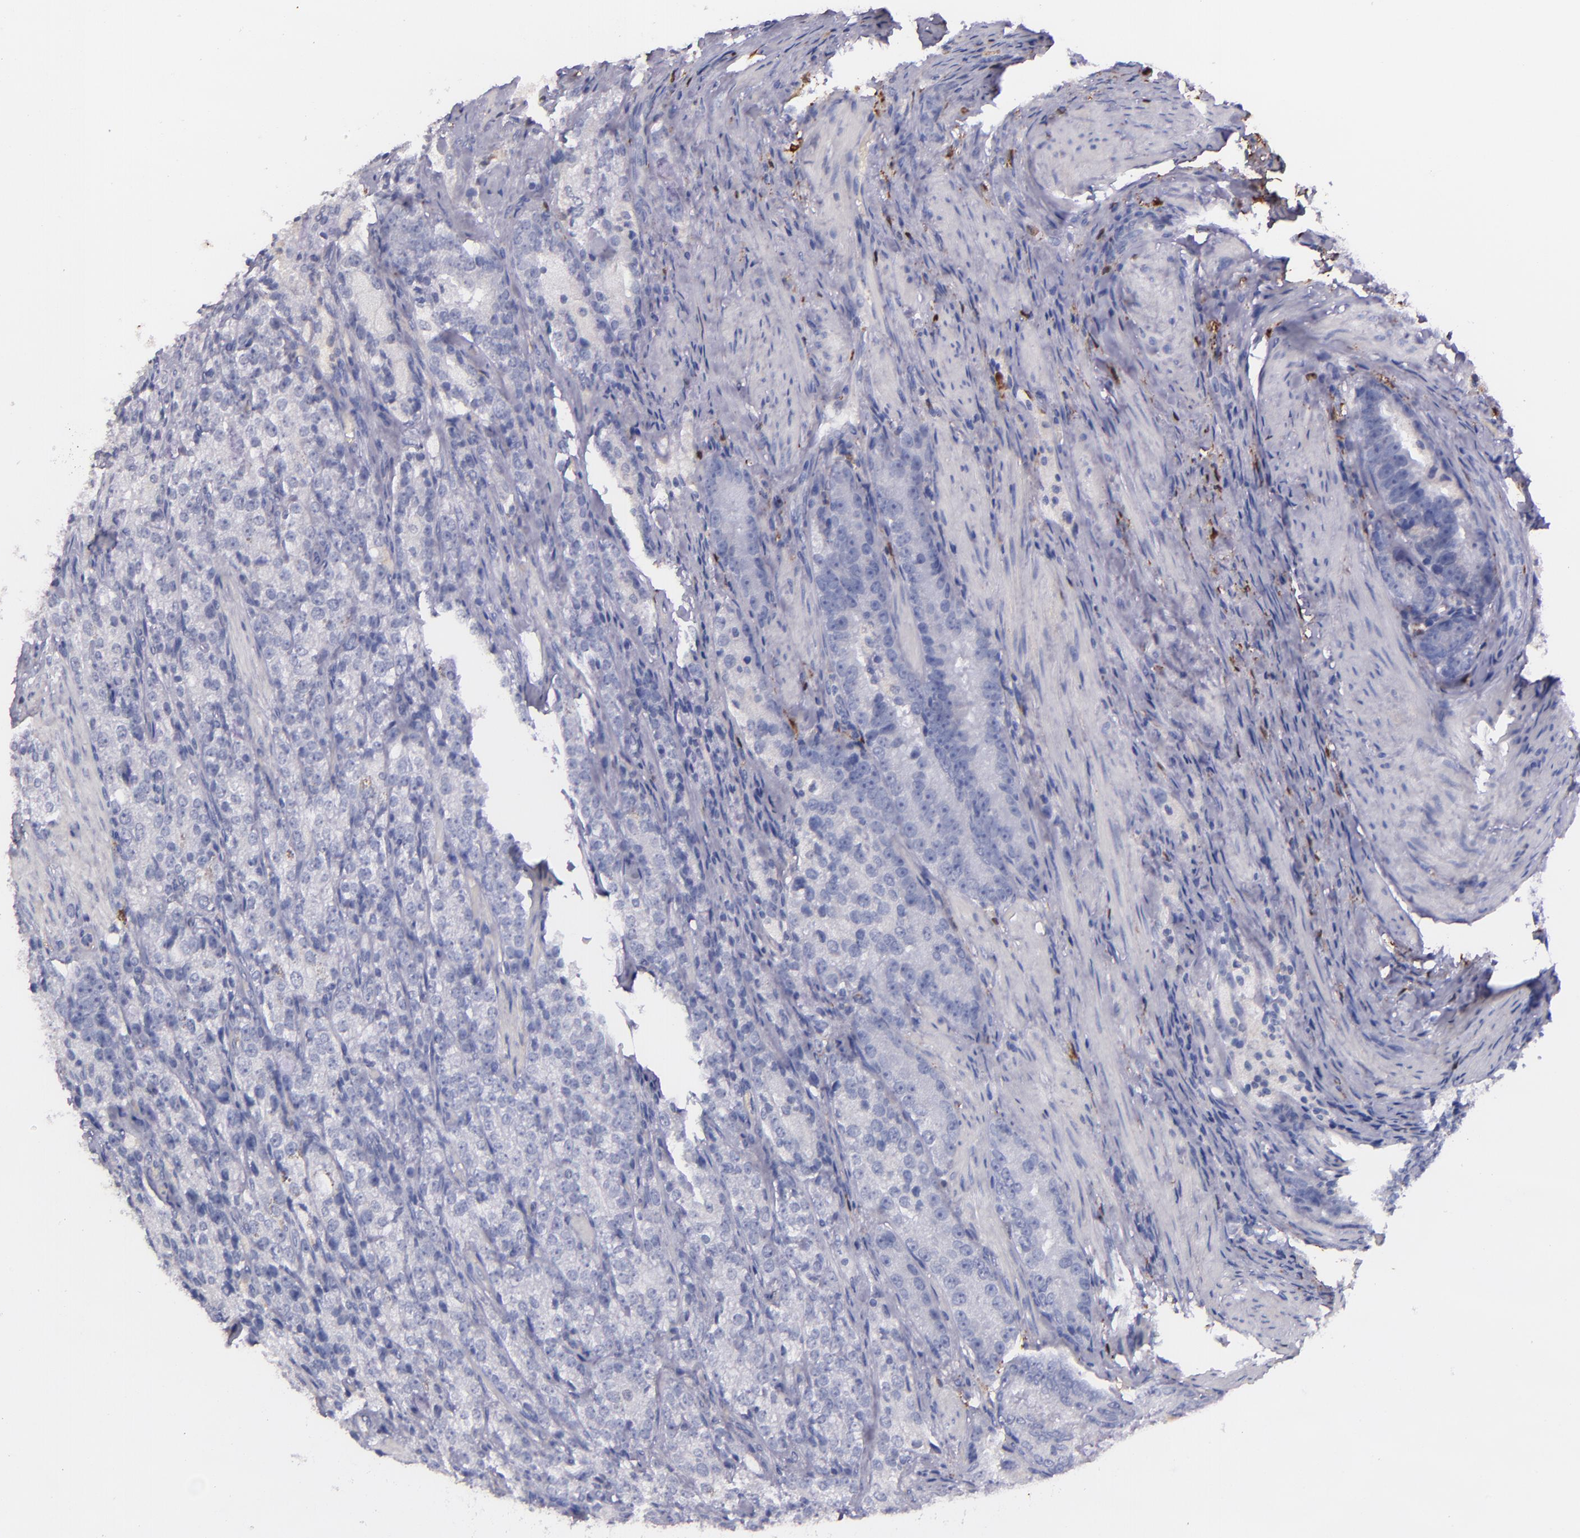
{"staining": {"intensity": "negative", "quantity": "none", "location": "none"}, "tissue": "prostate cancer", "cell_type": "Tumor cells", "image_type": "cancer", "snomed": [{"axis": "morphology", "description": "Adenocarcinoma, High grade"}, {"axis": "topography", "description": "Prostate"}], "caption": "Protein analysis of prostate high-grade adenocarcinoma shows no significant positivity in tumor cells. (DAB immunohistochemistry (IHC), high magnification).", "gene": "F13A1", "patient": {"sex": "male", "age": 63}}